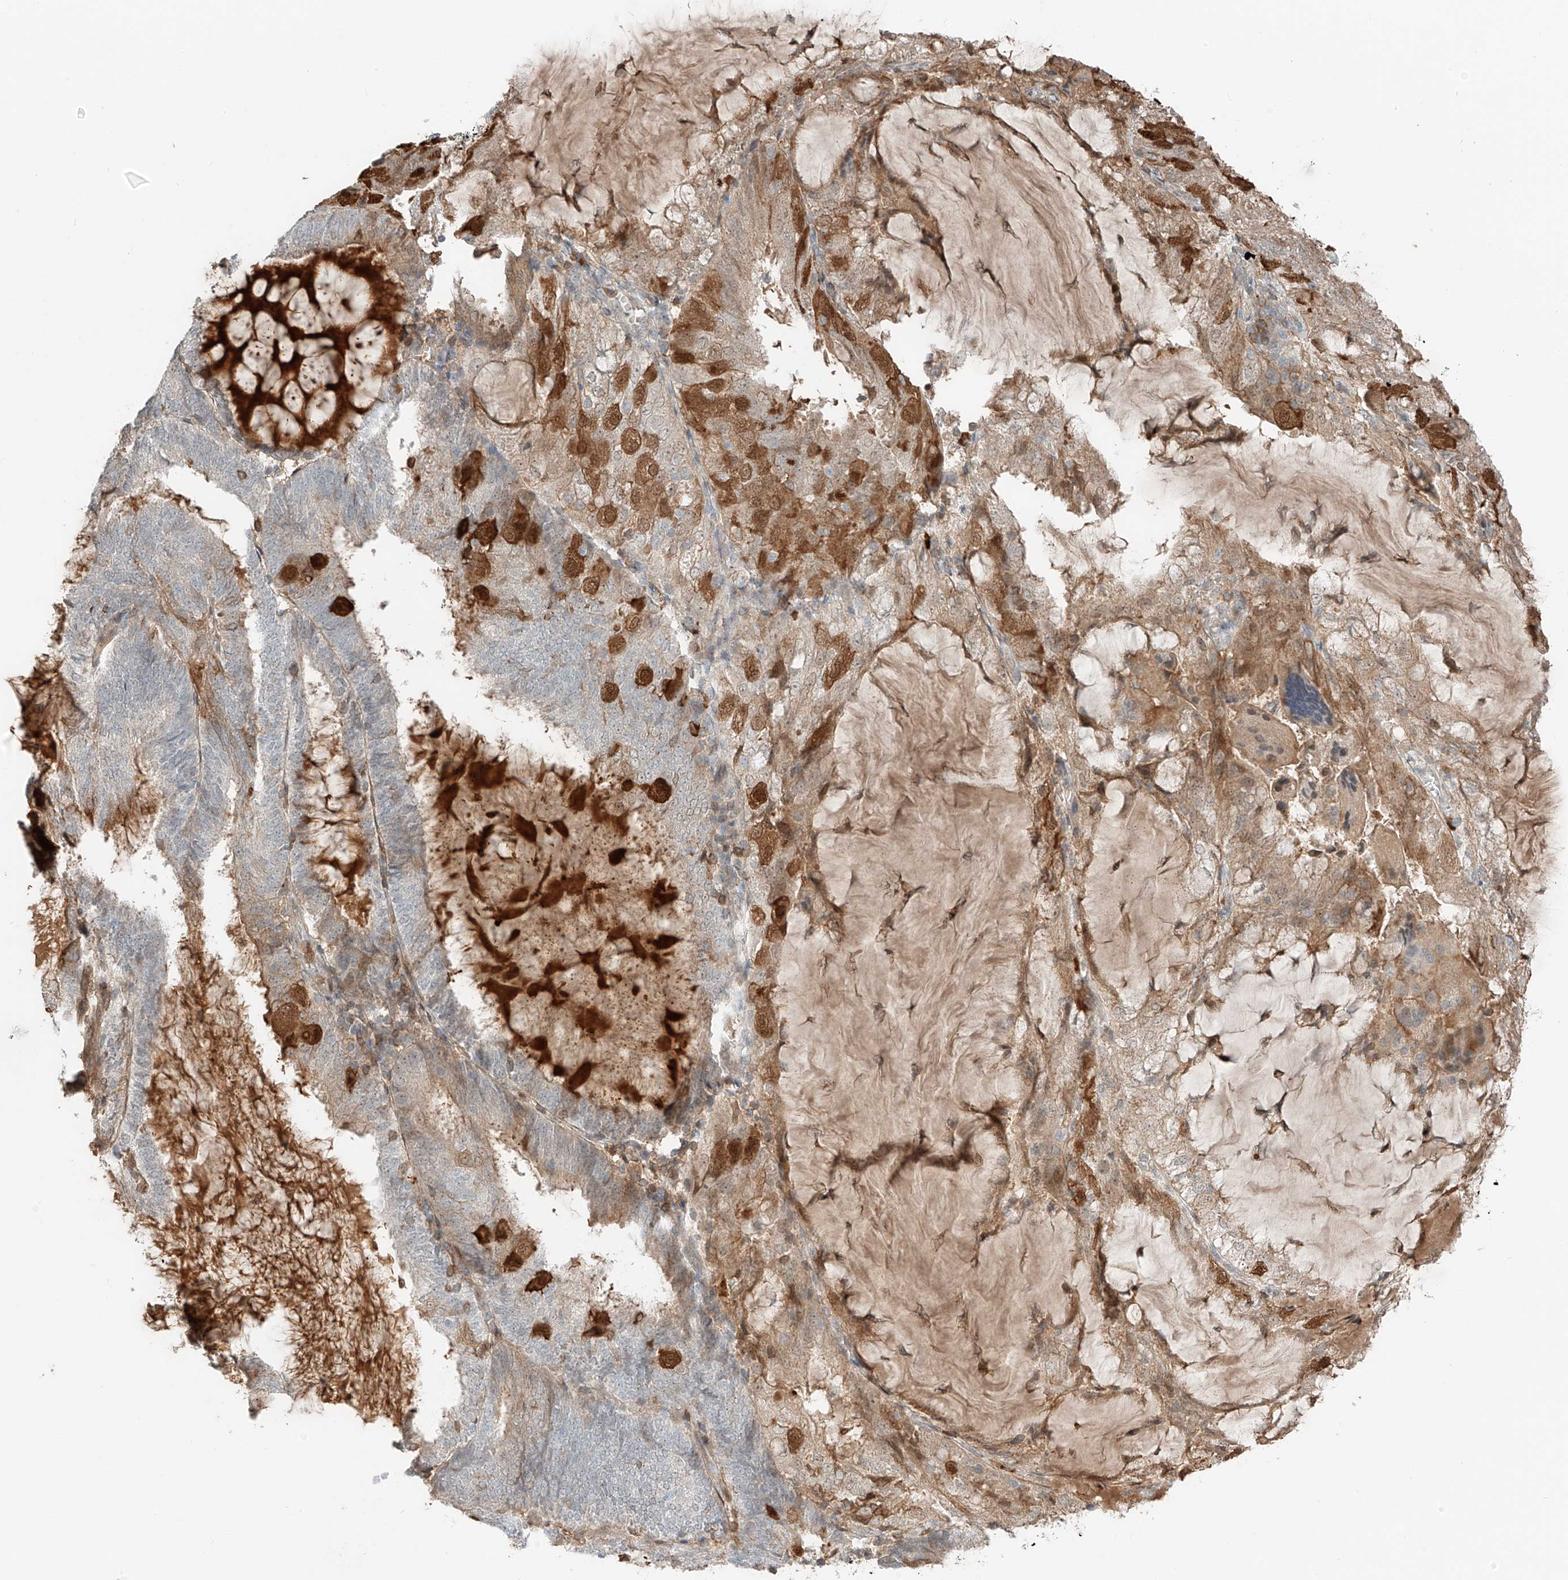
{"staining": {"intensity": "moderate", "quantity": "25%-75%", "location": "cytoplasmic/membranous,nuclear"}, "tissue": "endometrial cancer", "cell_type": "Tumor cells", "image_type": "cancer", "snomed": [{"axis": "morphology", "description": "Adenocarcinoma, NOS"}, {"axis": "topography", "description": "Endometrium"}], "caption": "Immunohistochemistry (IHC) image of human endometrial adenocarcinoma stained for a protein (brown), which exhibits medium levels of moderate cytoplasmic/membranous and nuclear positivity in approximately 25%-75% of tumor cells.", "gene": "CEP162", "patient": {"sex": "female", "age": 81}}